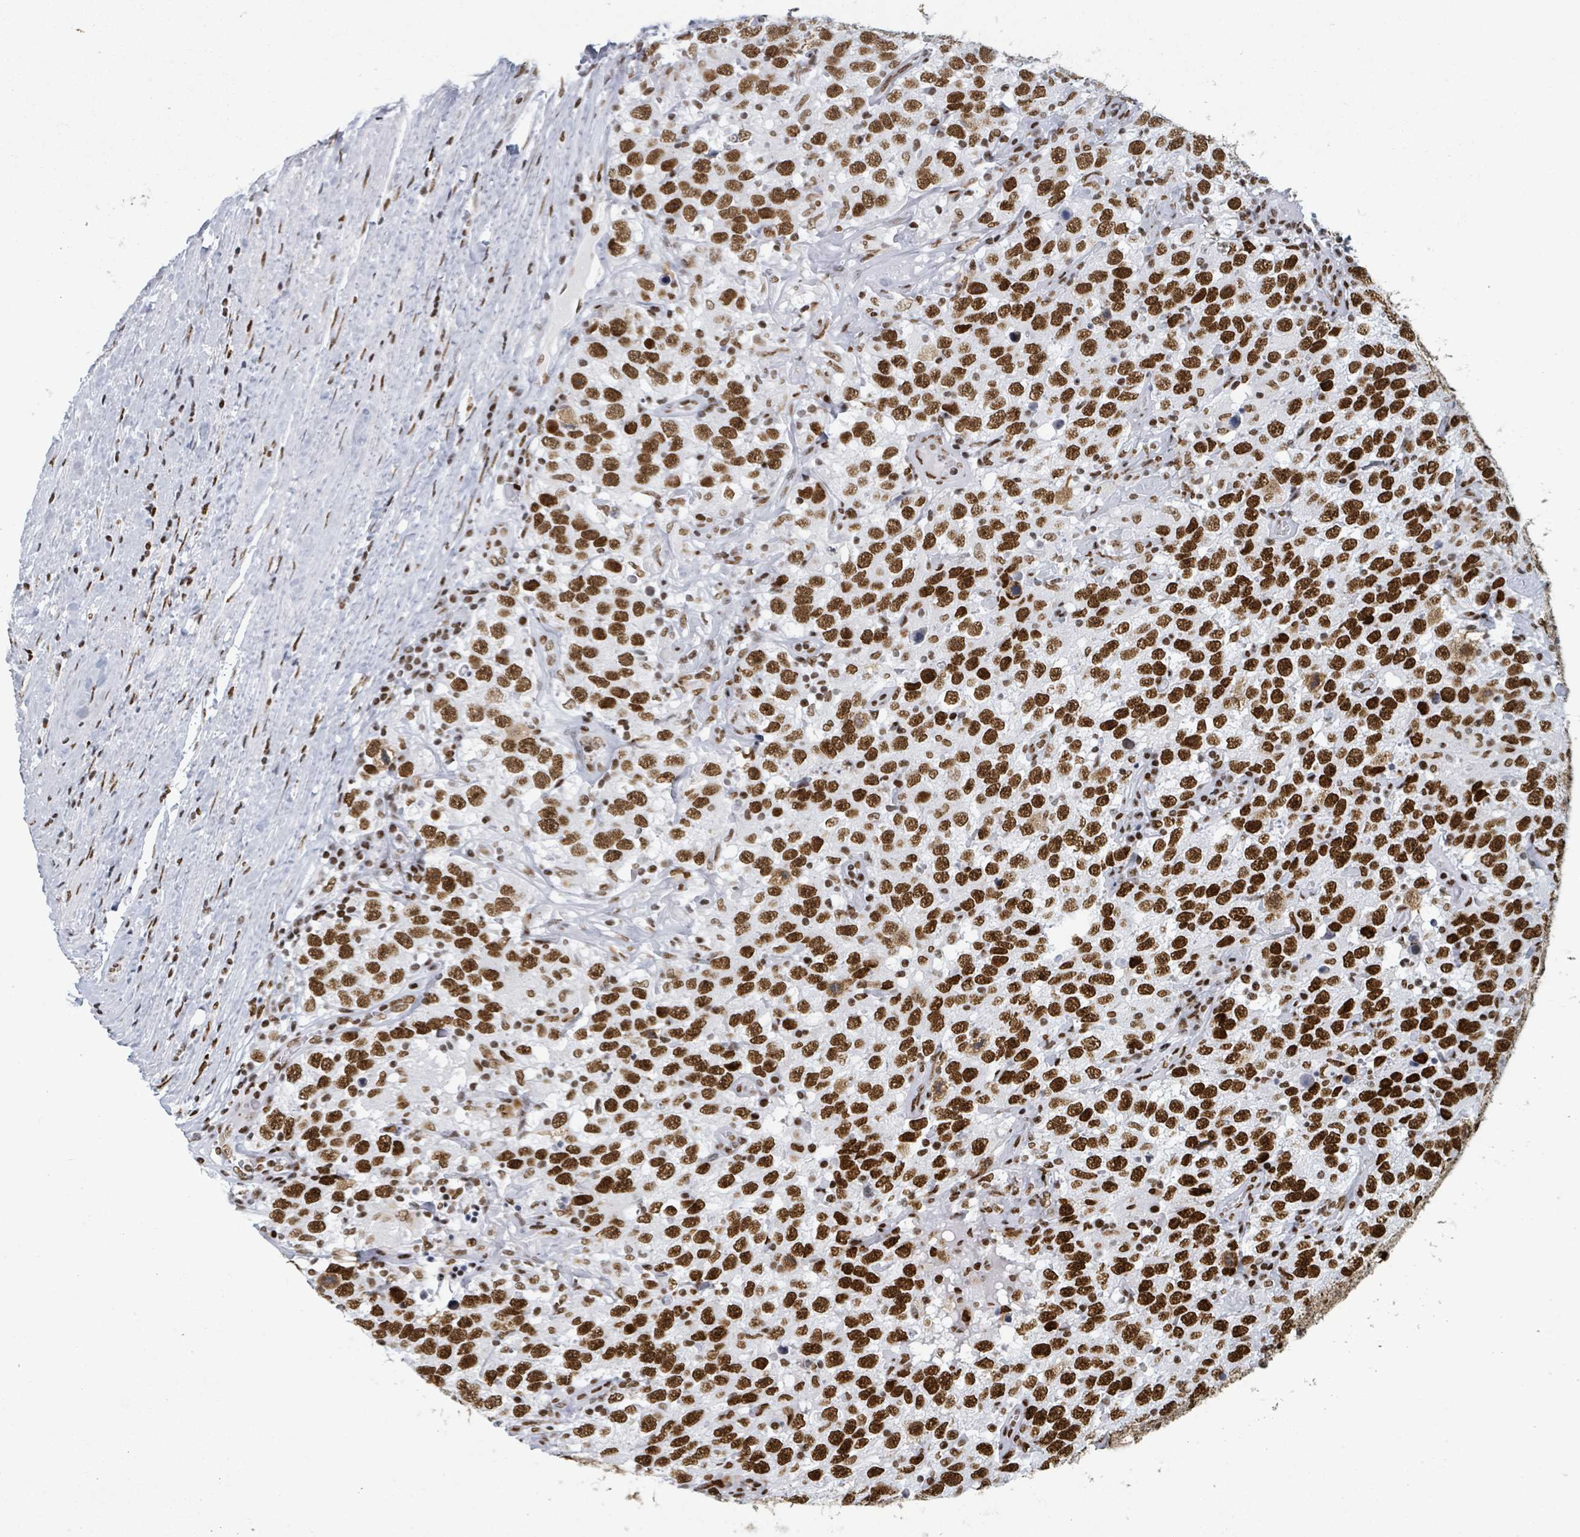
{"staining": {"intensity": "strong", "quantity": ">75%", "location": "nuclear"}, "tissue": "testis cancer", "cell_type": "Tumor cells", "image_type": "cancer", "snomed": [{"axis": "morphology", "description": "Seminoma, NOS"}, {"axis": "topography", "description": "Testis"}], "caption": "Immunohistochemistry photomicrograph of testis seminoma stained for a protein (brown), which reveals high levels of strong nuclear expression in about >75% of tumor cells.", "gene": "DHX16", "patient": {"sex": "male", "age": 41}}